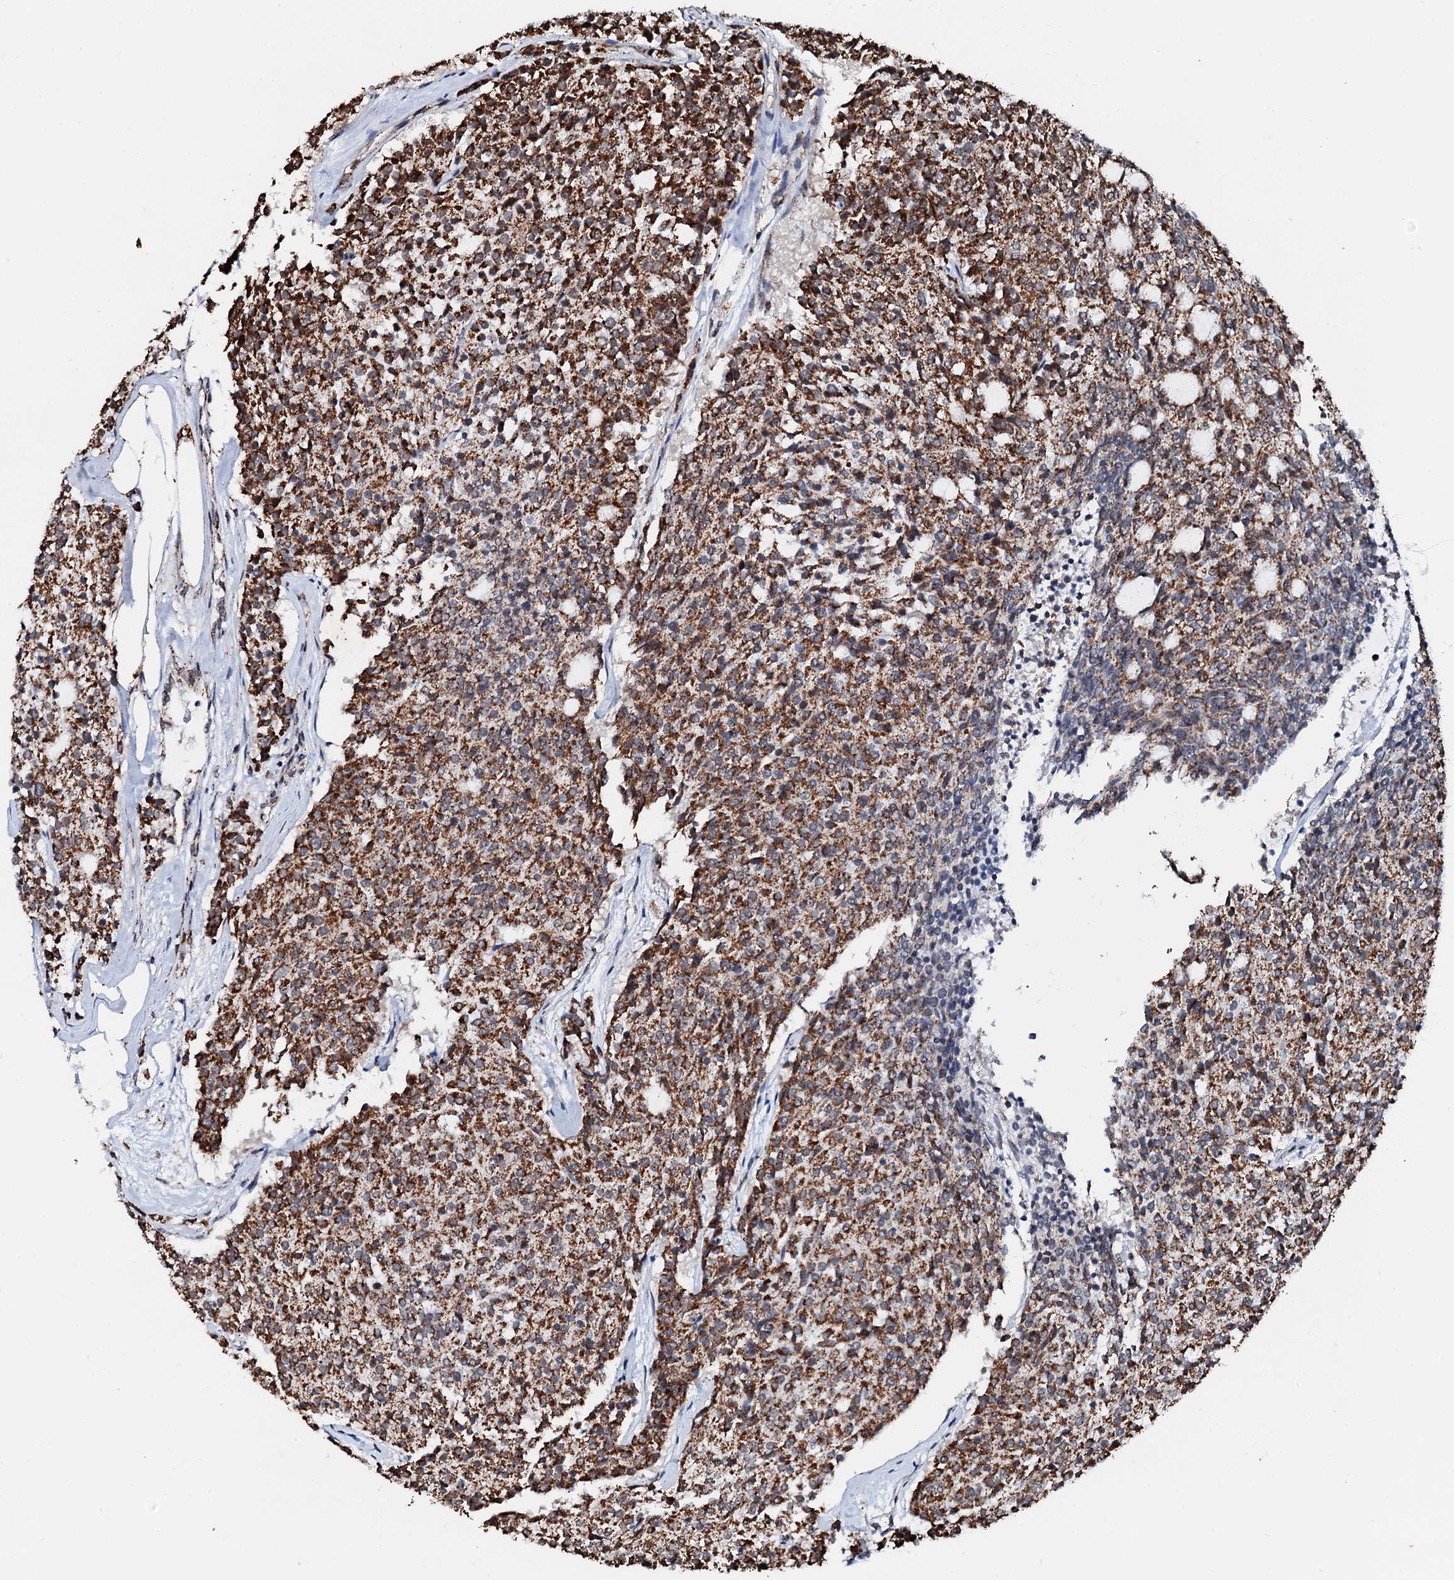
{"staining": {"intensity": "strong", "quantity": ">75%", "location": "cytoplasmic/membranous"}, "tissue": "carcinoid", "cell_type": "Tumor cells", "image_type": "cancer", "snomed": [{"axis": "morphology", "description": "Carcinoid, malignant, NOS"}, {"axis": "topography", "description": "Pancreas"}], "caption": "Human carcinoid stained for a protein (brown) exhibits strong cytoplasmic/membranous positive positivity in about >75% of tumor cells.", "gene": "SECISBP2L", "patient": {"sex": "female", "age": 54}}